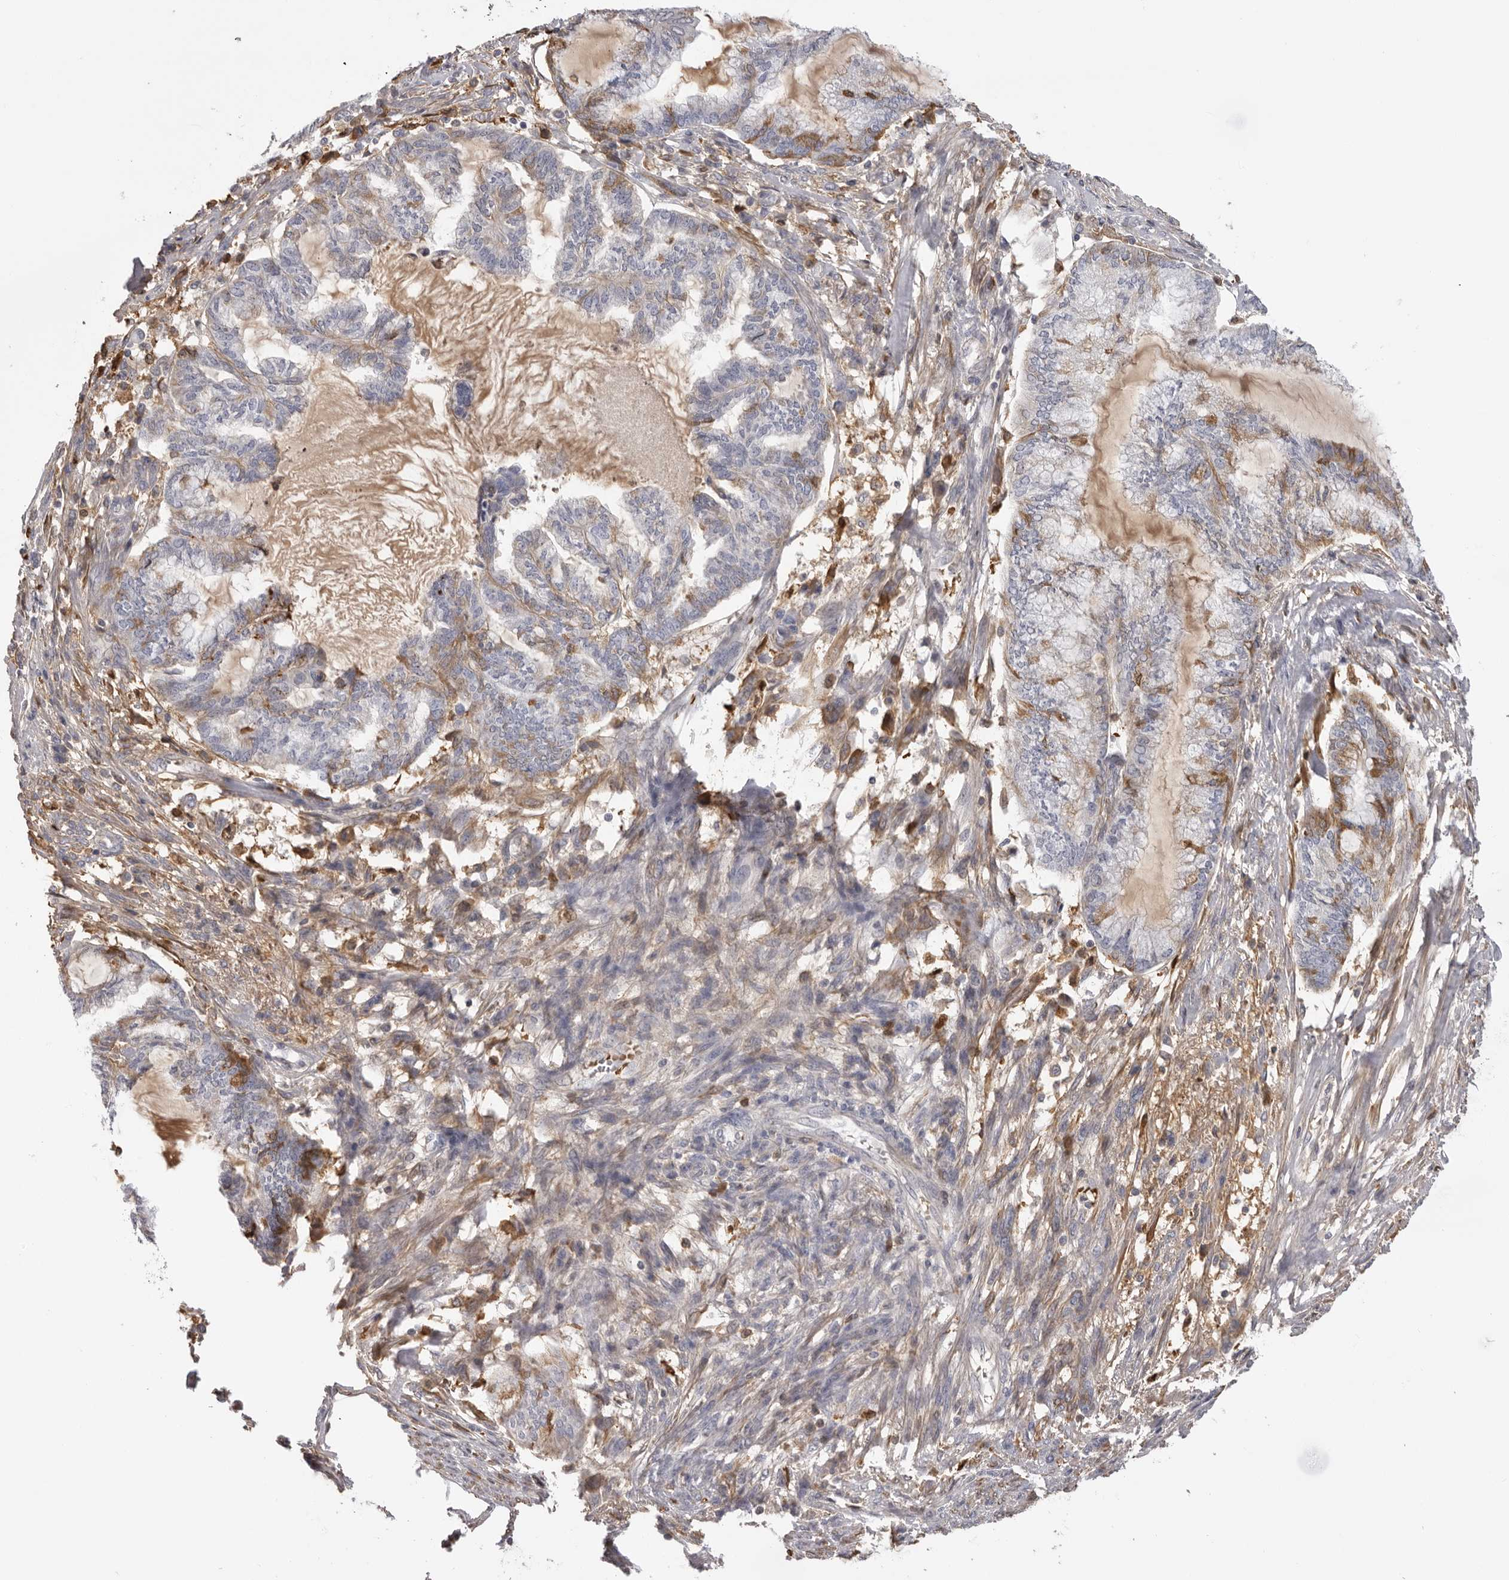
{"staining": {"intensity": "moderate", "quantity": "<25%", "location": "cytoplasmic/membranous"}, "tissue": "endometrial cancer", "cell_type": "Tumor cells", "image_type": "cancer", "snomed": [{"axis": "morphology", "description": "Adenocarcinoma, NOS"}, {"axis": "topography", "description": "Endometrium"}], "caption": "An IHC micrograph of tumor tissue is shown. Protein staining in brown labels moderate cytoplasmic/membranous positivity in endometrial adenocarcinoma within tumor cells.", "gene": "PLEKHF2", "patient": {"sex": "female", "age": 86}}